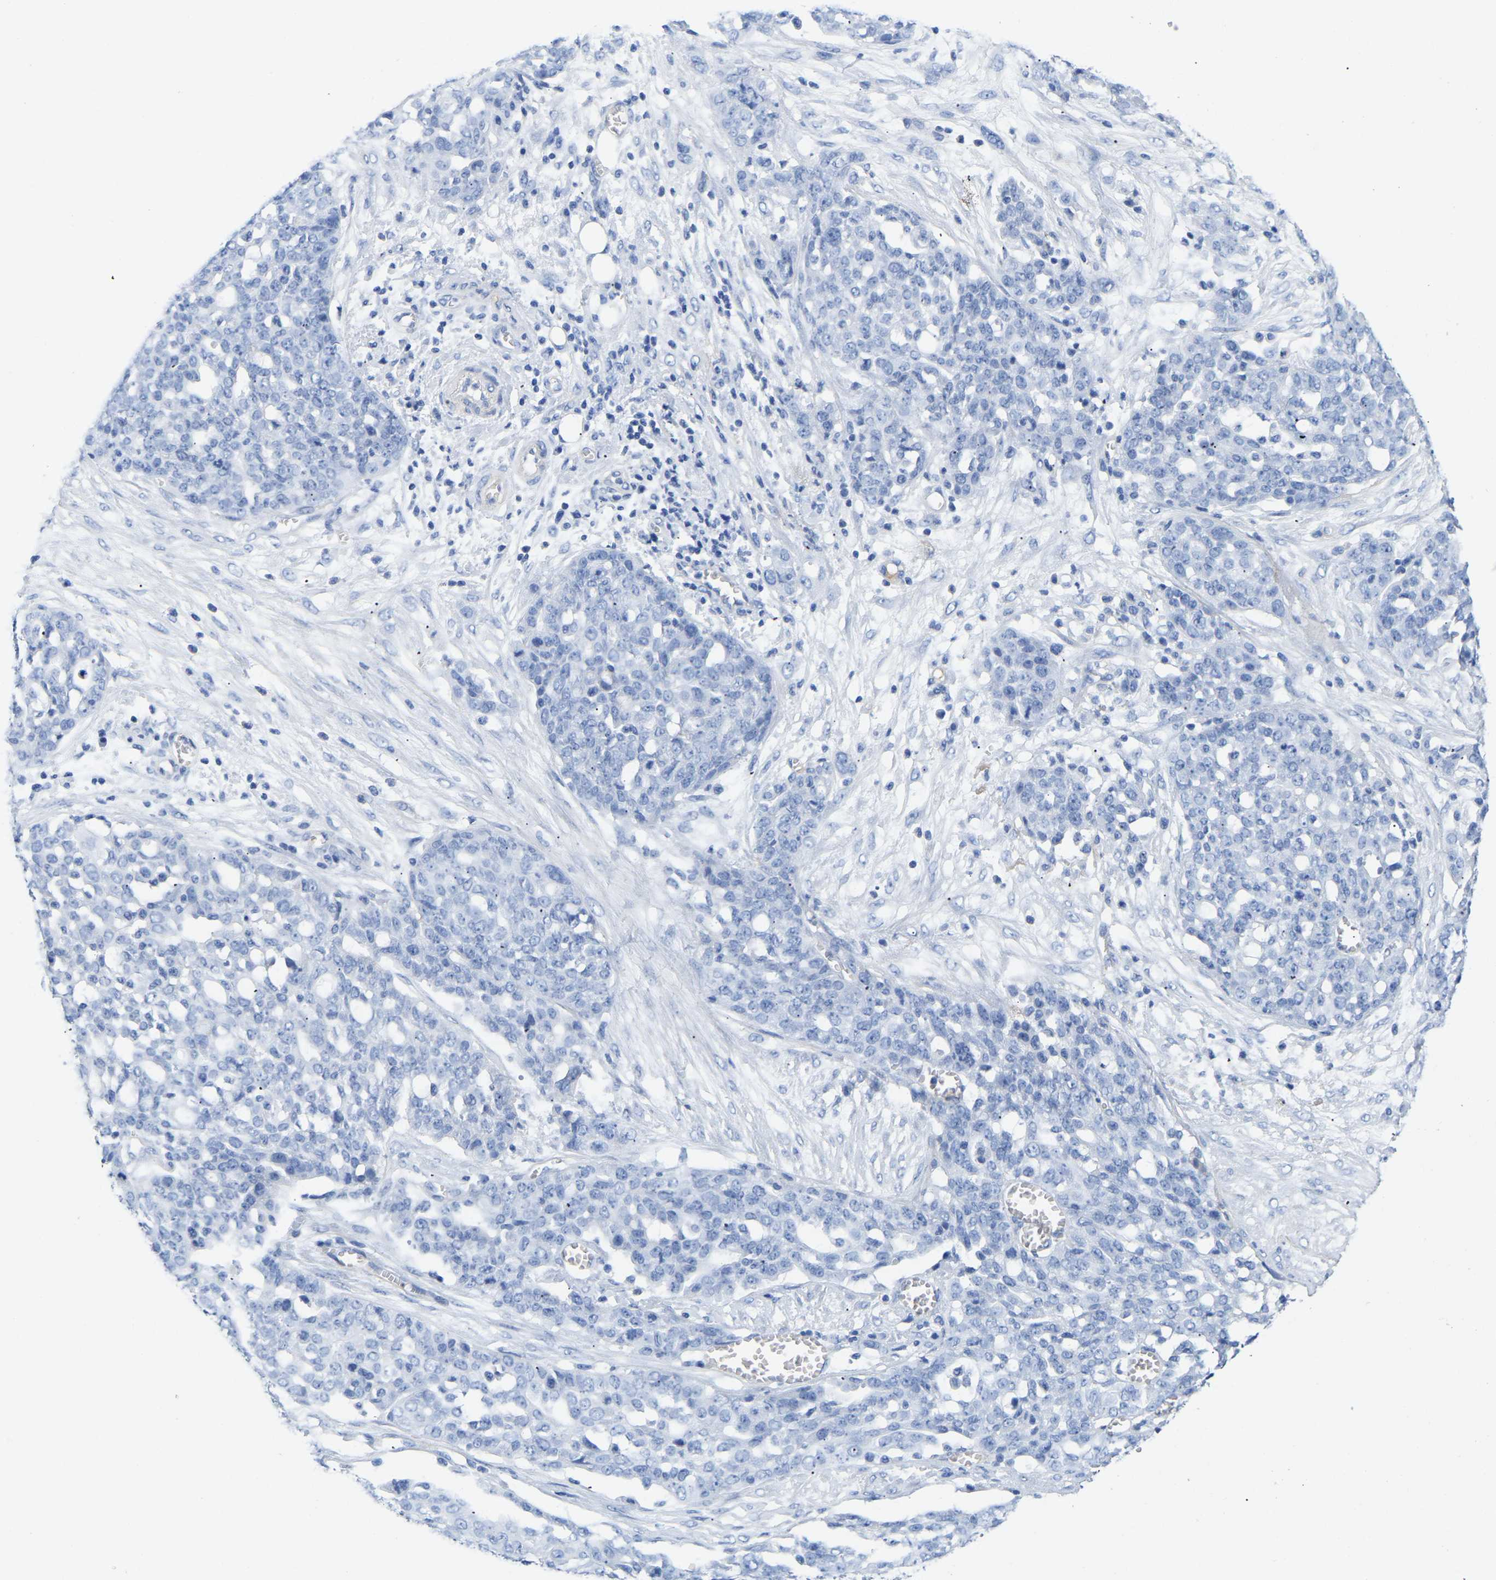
{"staining": {"intensity": "negative", "quantity": "none", "location": "none"}, "tissue": "ovarian cancer", "cell_type": "Tumor cells", "image_type": "cancer", "snomed": [{"axis": "morphology", "description": "Cystadenocarcinoma, serous, NOS"}, {"axis": "topography", "description": "Soft tissue"}, {"axis": "topography", "description": "Ovary"}], "caption": "Tumor cells show no significant expression in serous cystadenocarcinoma (ovarian).", "gene": "UPK3A", "patient": {"sex": "female", "age": 57}}